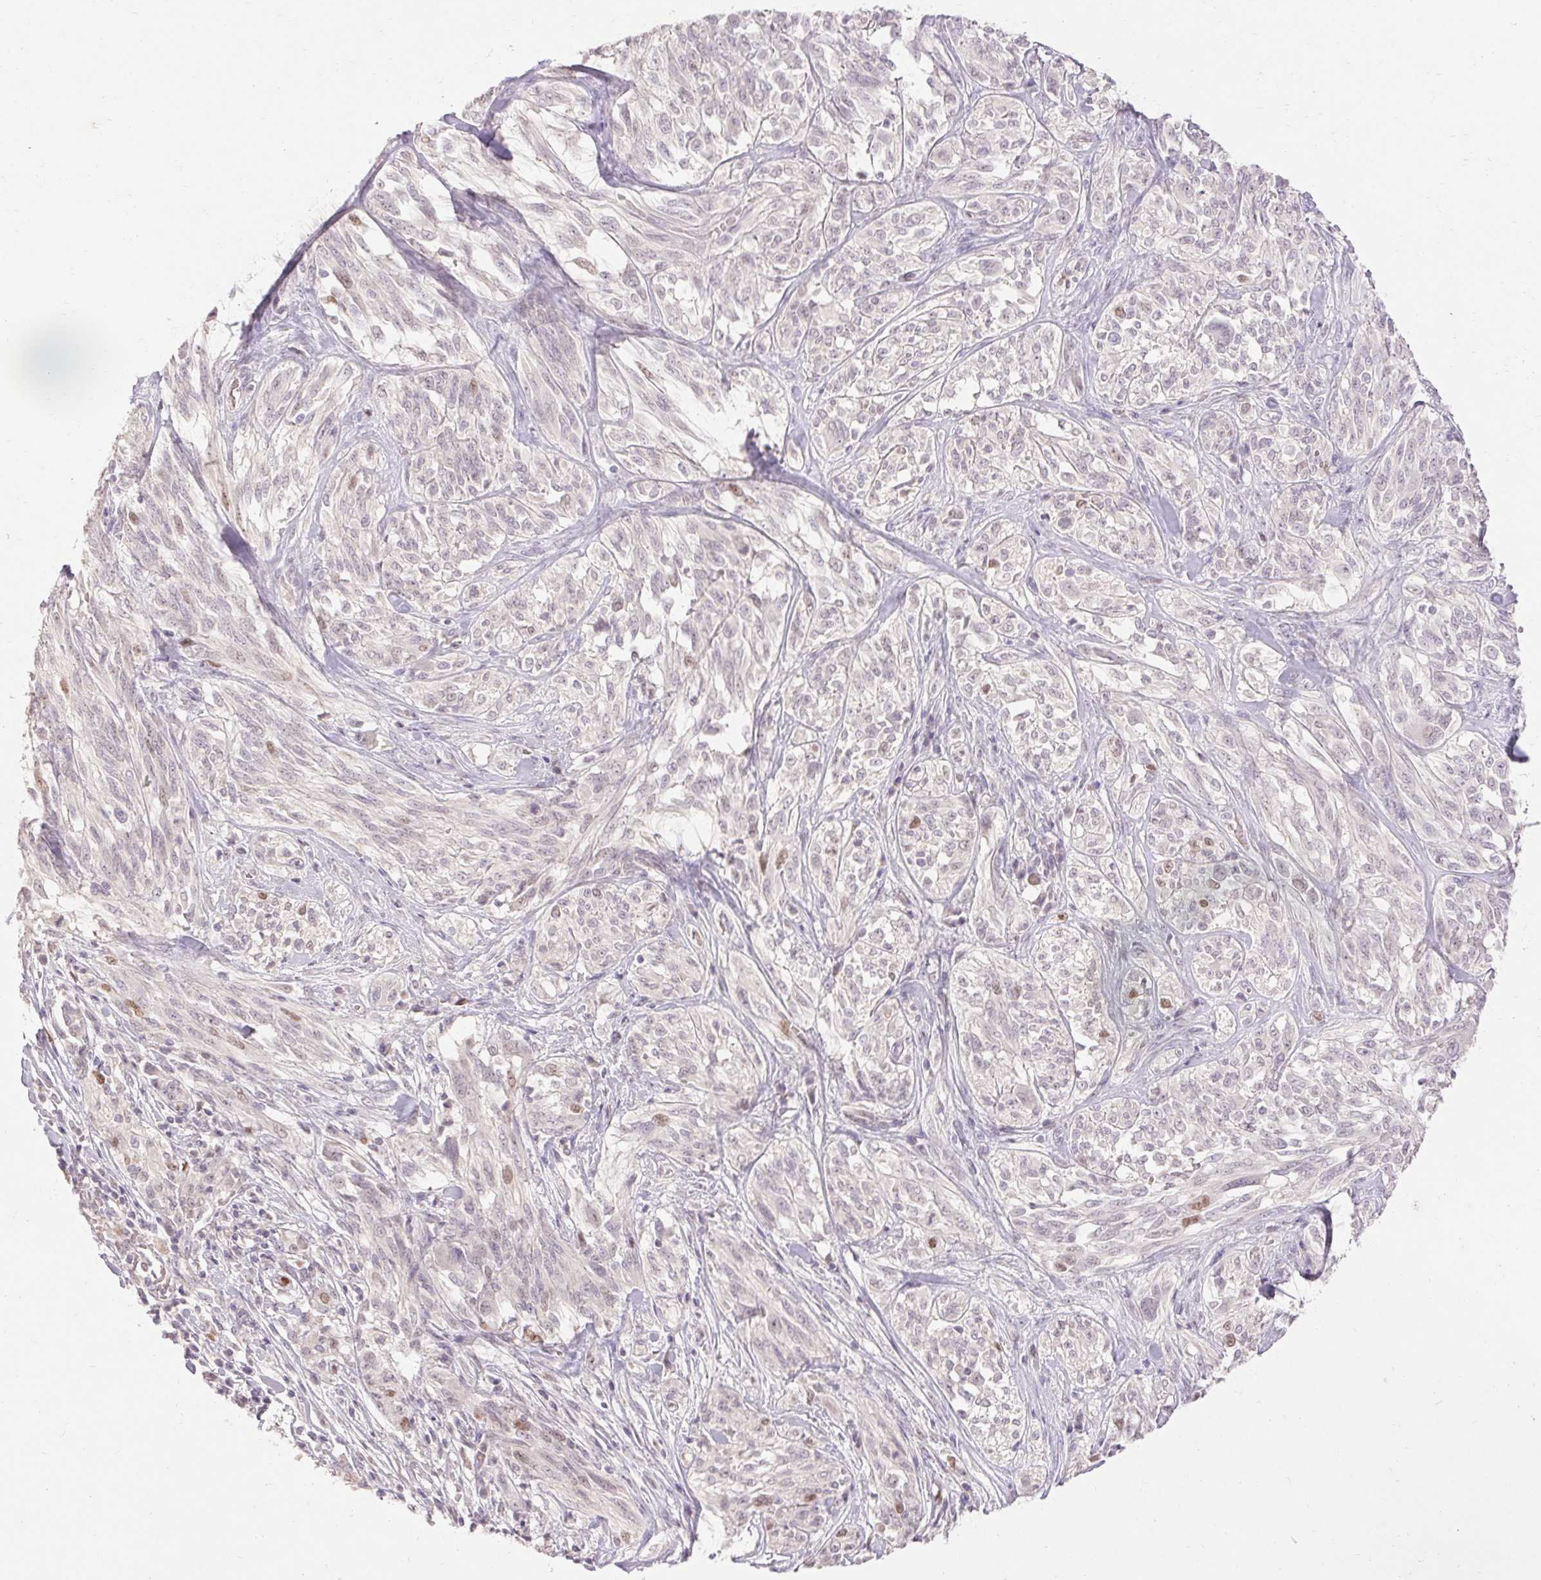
{"staining": {"intensity": "negative", "quantity": "none", "location": "none"}, "tissue": "melanoma", "cell_type": "Tumor cells", "image_type": "cancer", "snomed": [{"axis": "morphology", "description": "Malignant melanoma, NOS"}, {"axis": "topography", "description": "Skin"}], "caption": "Immunohistochemistry (IHC) of human melanoma displays no positivity in tumor cells.", "gene": "SKP2", "patient": {"sex": "female", "age": 91}}